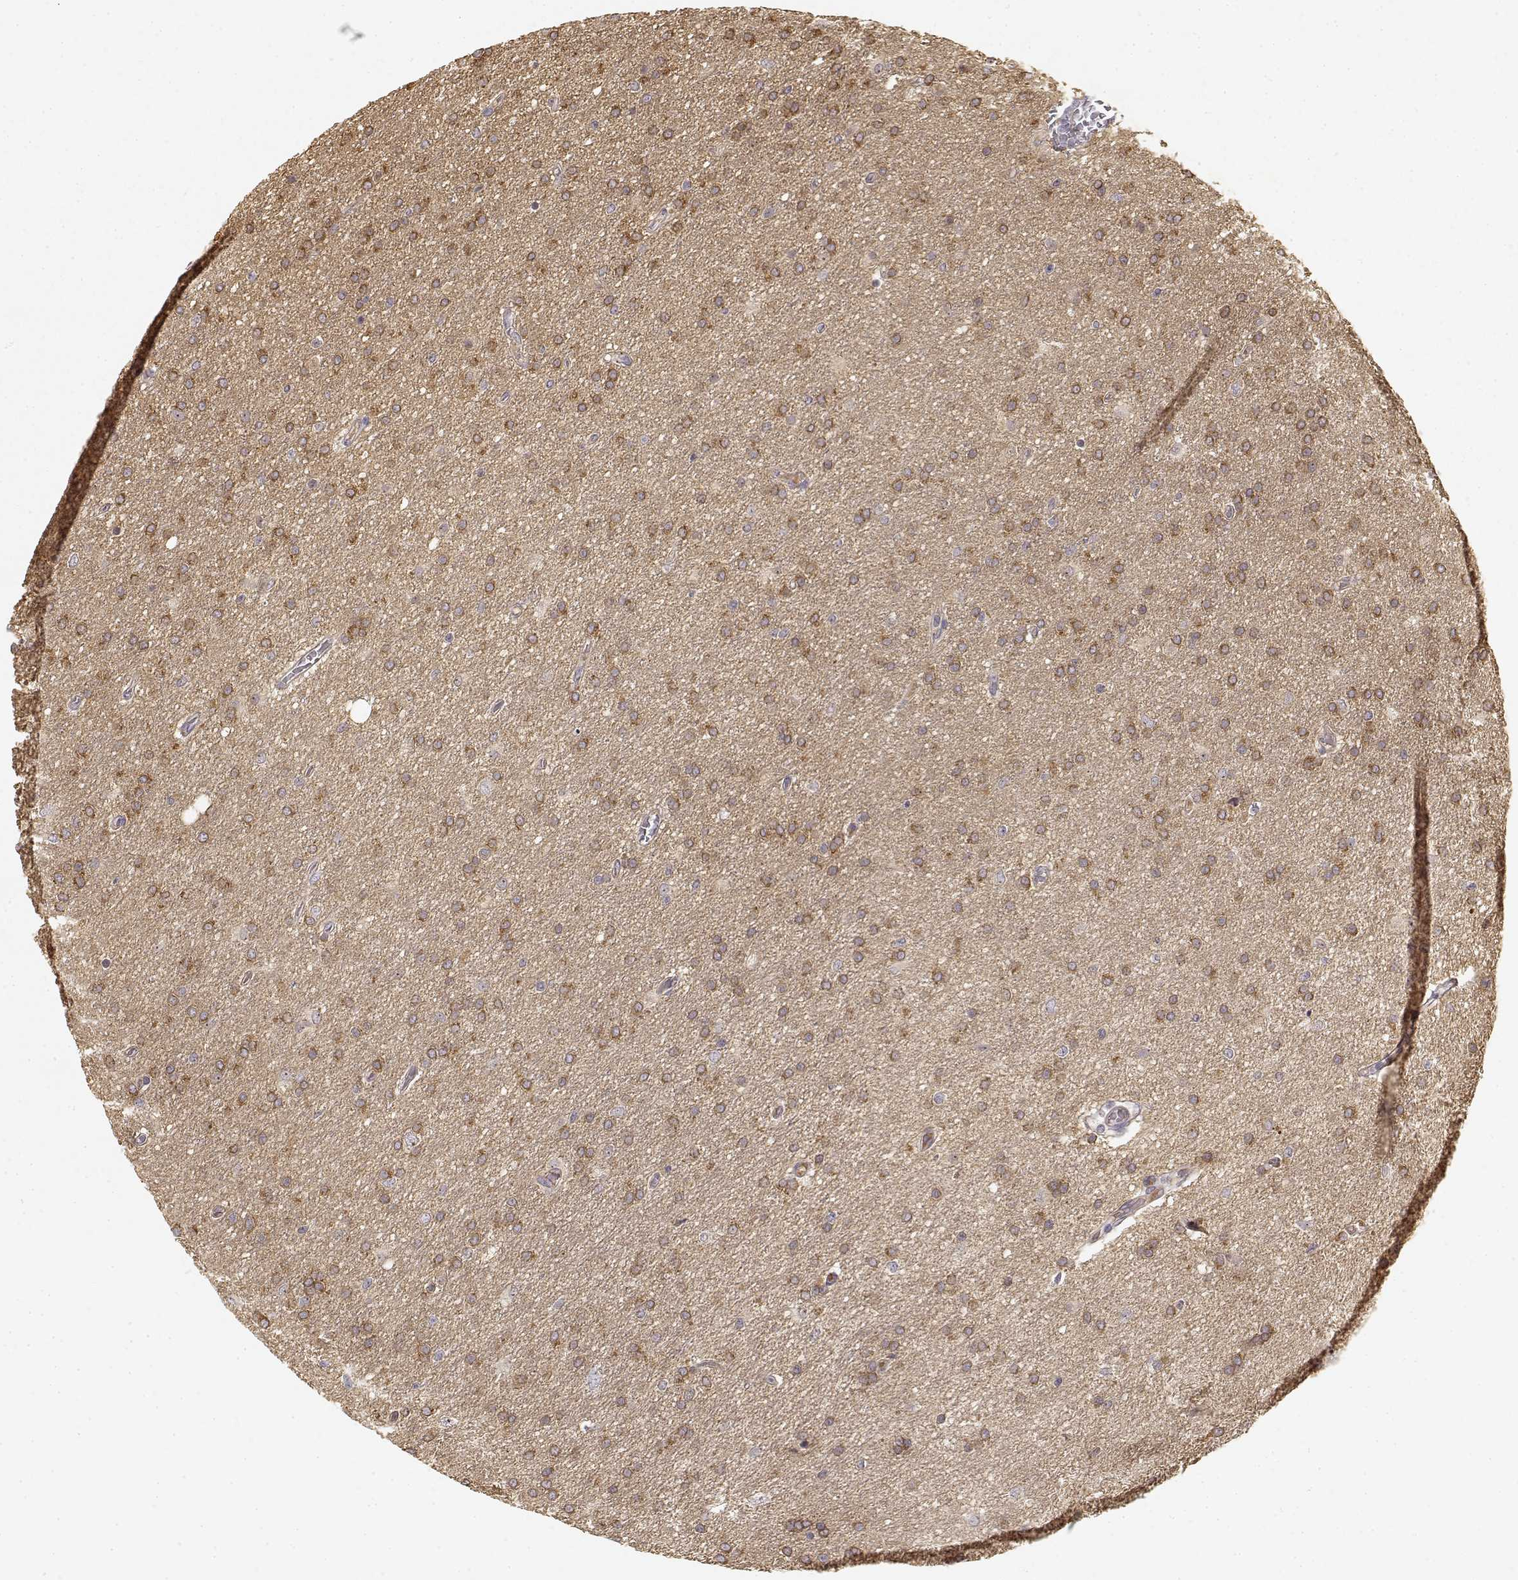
{"staining": {"intensity": "moderate", "quantity": ">75%", "location": "cytoplasmic/membranous"}, "tissue": "glioma", "cell_type": "Tumor cells", "image_type": "cancer", "snomed": [{"axis": "morphology", "description": "Glioma, malignant, High grade"}, {"axis": "topography", "description": "Cerebral cortex"}], "caption": "This is an image of IHC staining of malignant glioma (high-grade), which shows moderate positivity in the cytoplasmic/membranous of tumor cells.", "gene": "MED12L", "patient": {"sex": "male", "age": 70}}